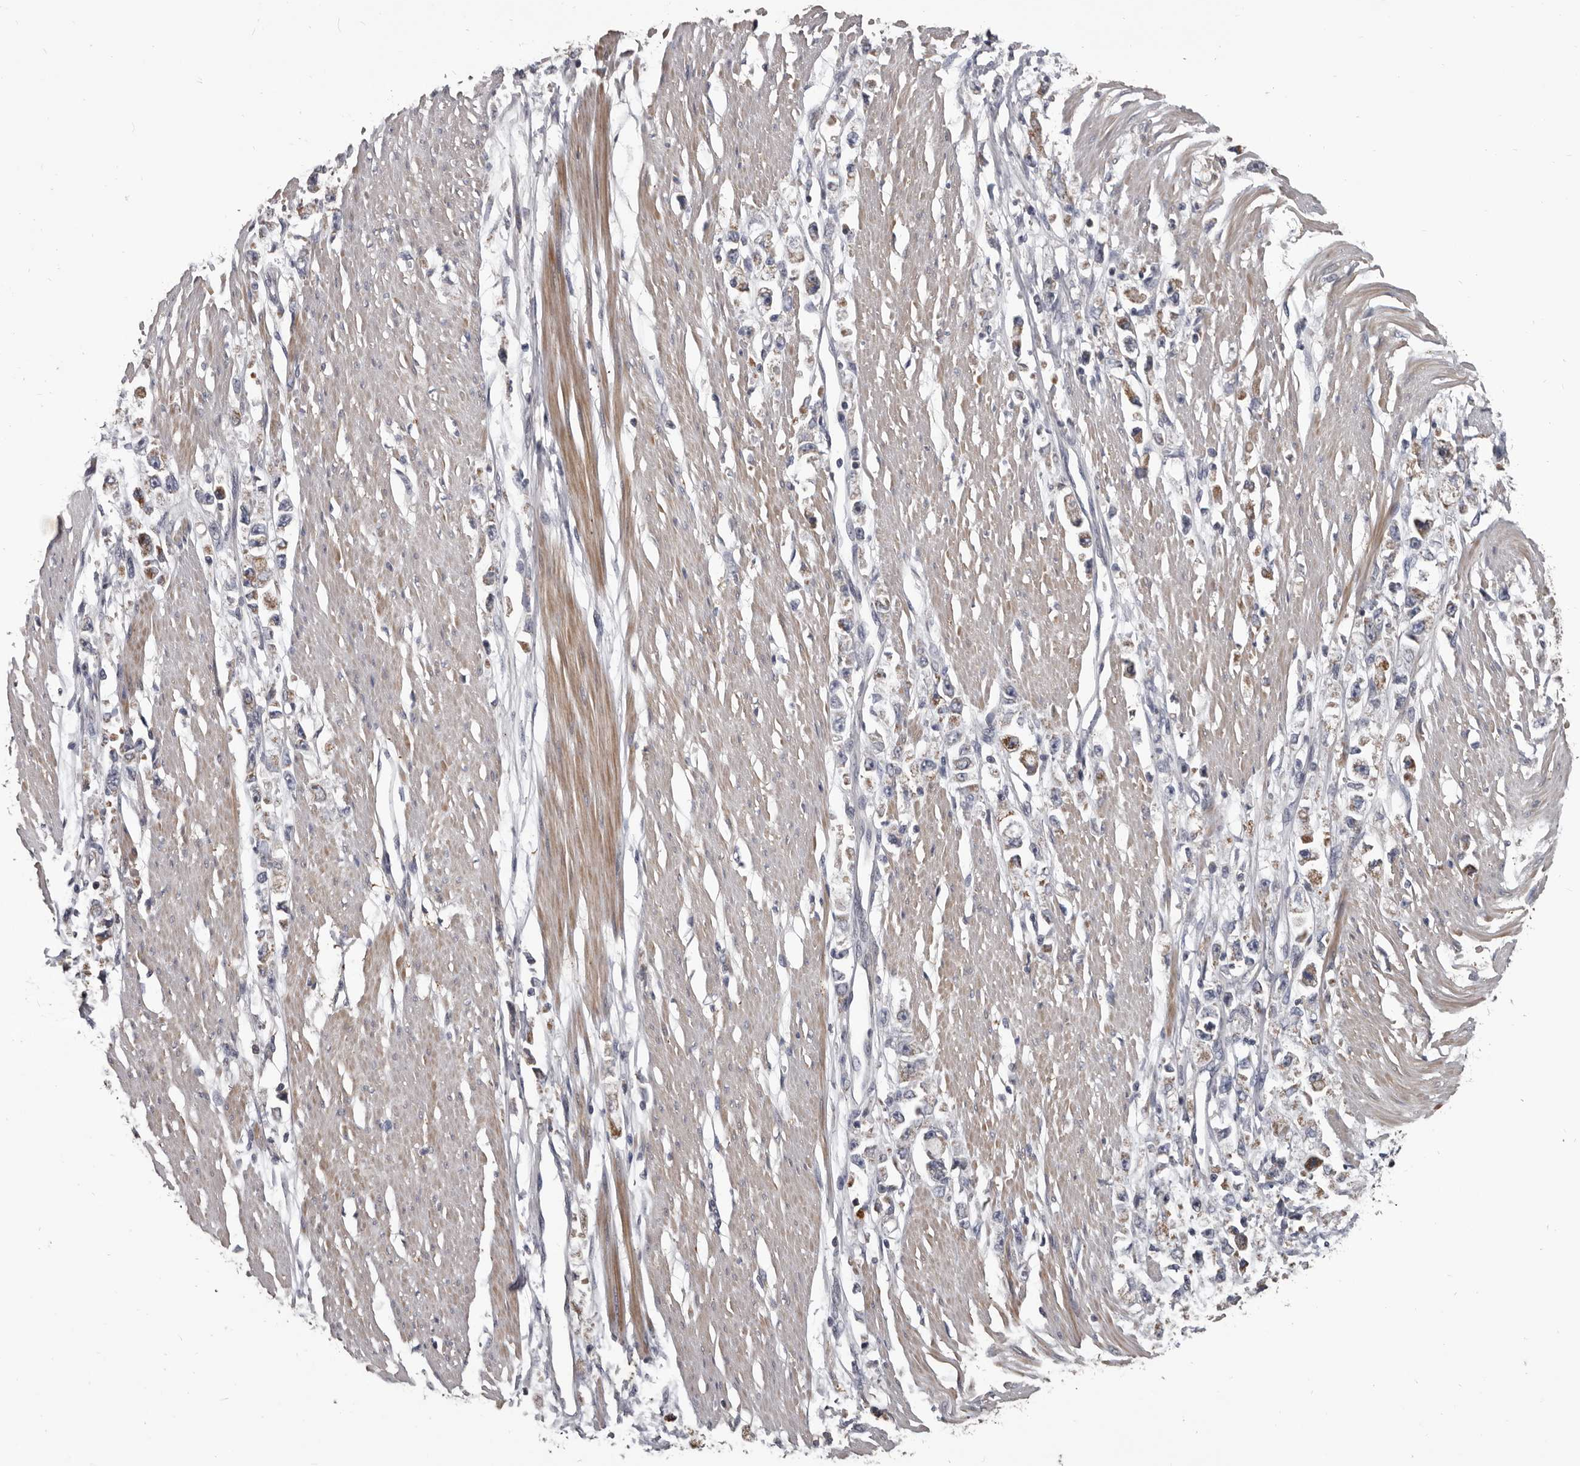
{"staining": {"intensity": "weak", "quantity": "25%-75%", "location": "cytoplasmic/membranous"}, "tissue": "stomach cancer", "cell_type": "Tumor cells", "image_type": "cancer", "snomed": [{"axis": "morphology", "description": "Adenocarcinoma, NOS"}, {"axis": "topography", "description": "Stomach"}], "caption": "The image displays a brown stain indicating the presence of a protein in the cytoplasmic/membranous of tumor cells in stomach cancer (adenocarcinoma). The protein is shown in brown color, while the nuclei are stained blue.", "gene": "ALDH5A1", "patient": {"sex": "female", "age": 59}}